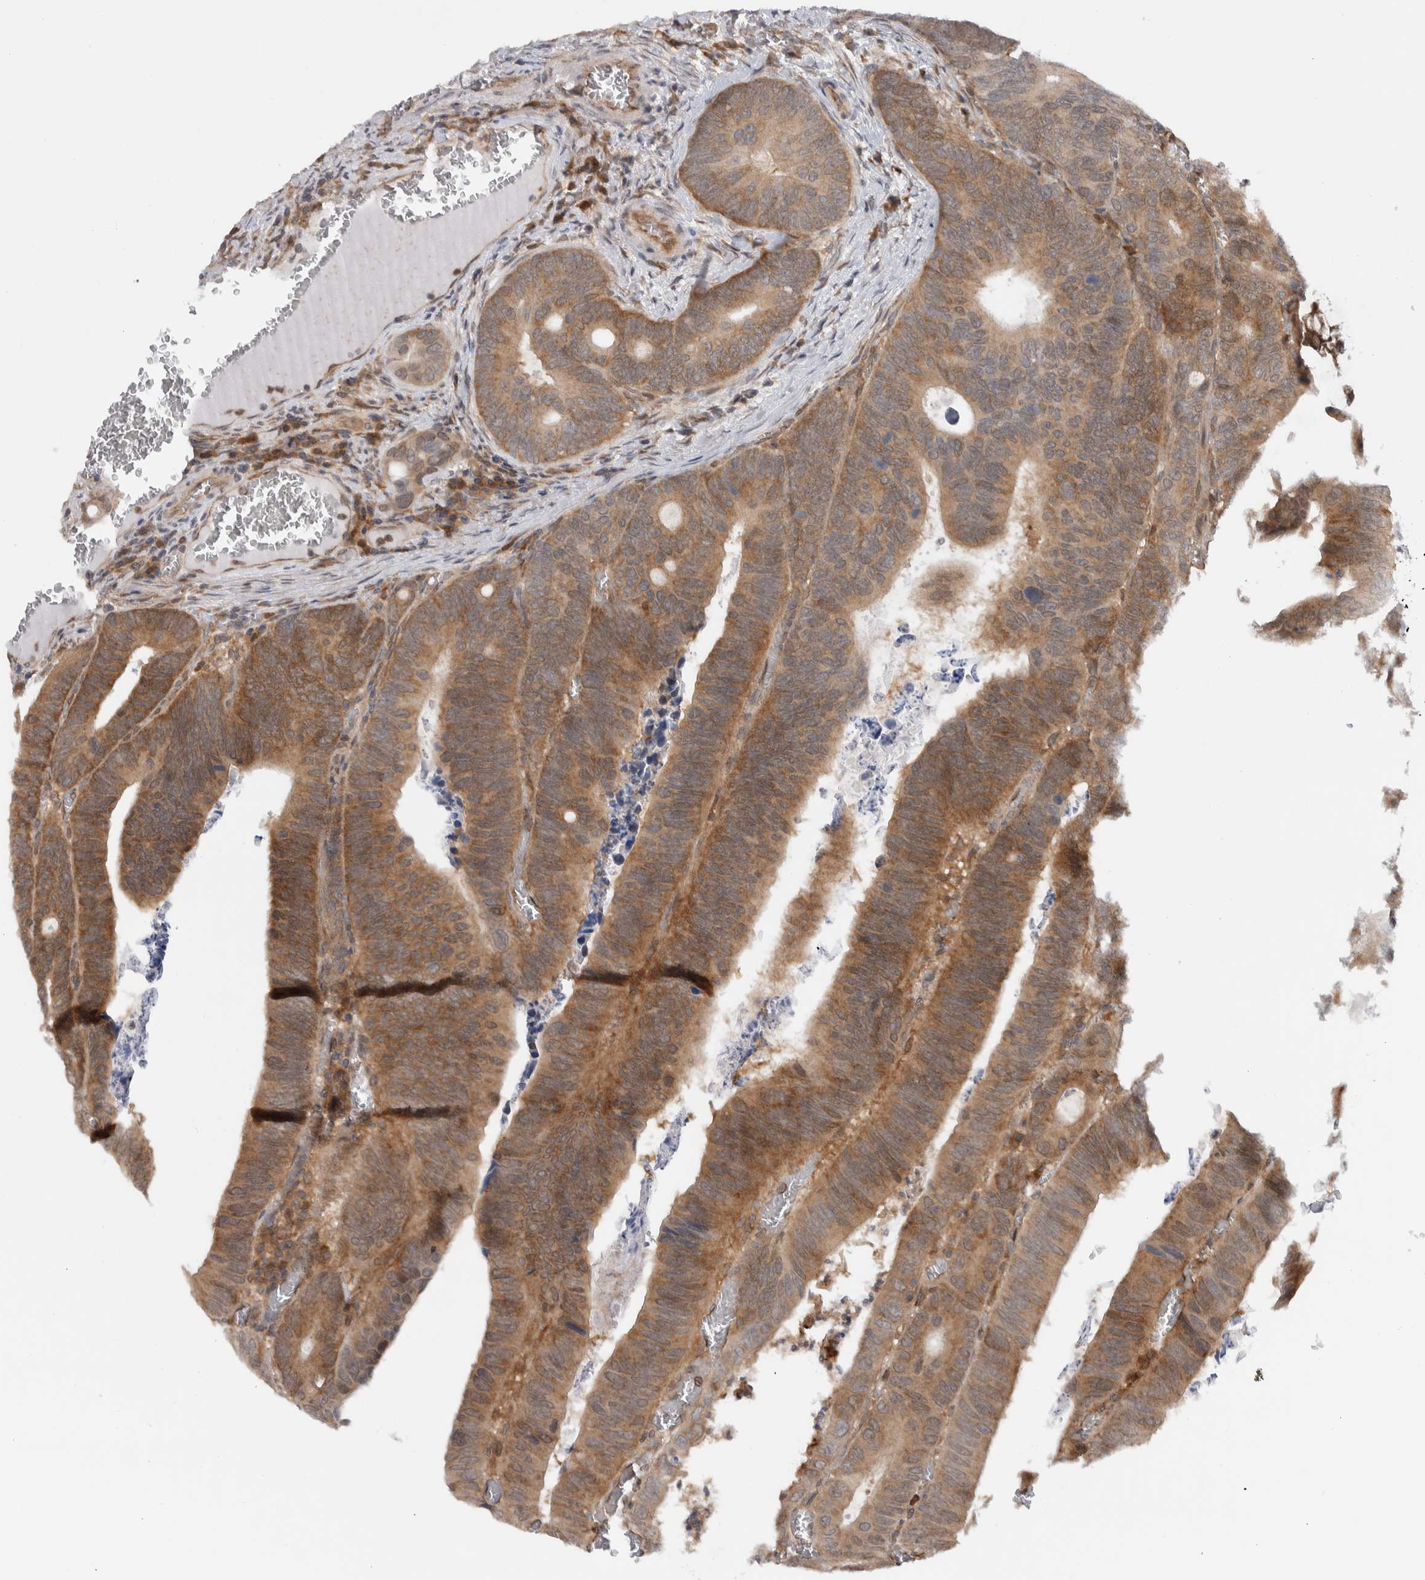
{"staining": {"intensity": "moderate", "quantity": ">75%", "location": "cytoplasmic/membranous"}, "tissue": "colorectal cancer", "cell_type": "Tumor cells", "image_type": "cancer", "snomed": [{"axis": "morphology", "description": "Inflammation, NOS"}, {"axis": "morphology", "description": "Adenocarcinoma, NOS"}, {"axis": "topography", "description": "Colon"}], "caption": "Moderate cytoplasmic/membranous protein positivity is appreciated in about >75% of tumor cells in colorectal adenocarcinoma.", "gene": "CCDC43", "patient": {"sex": "male", "age": 72}}